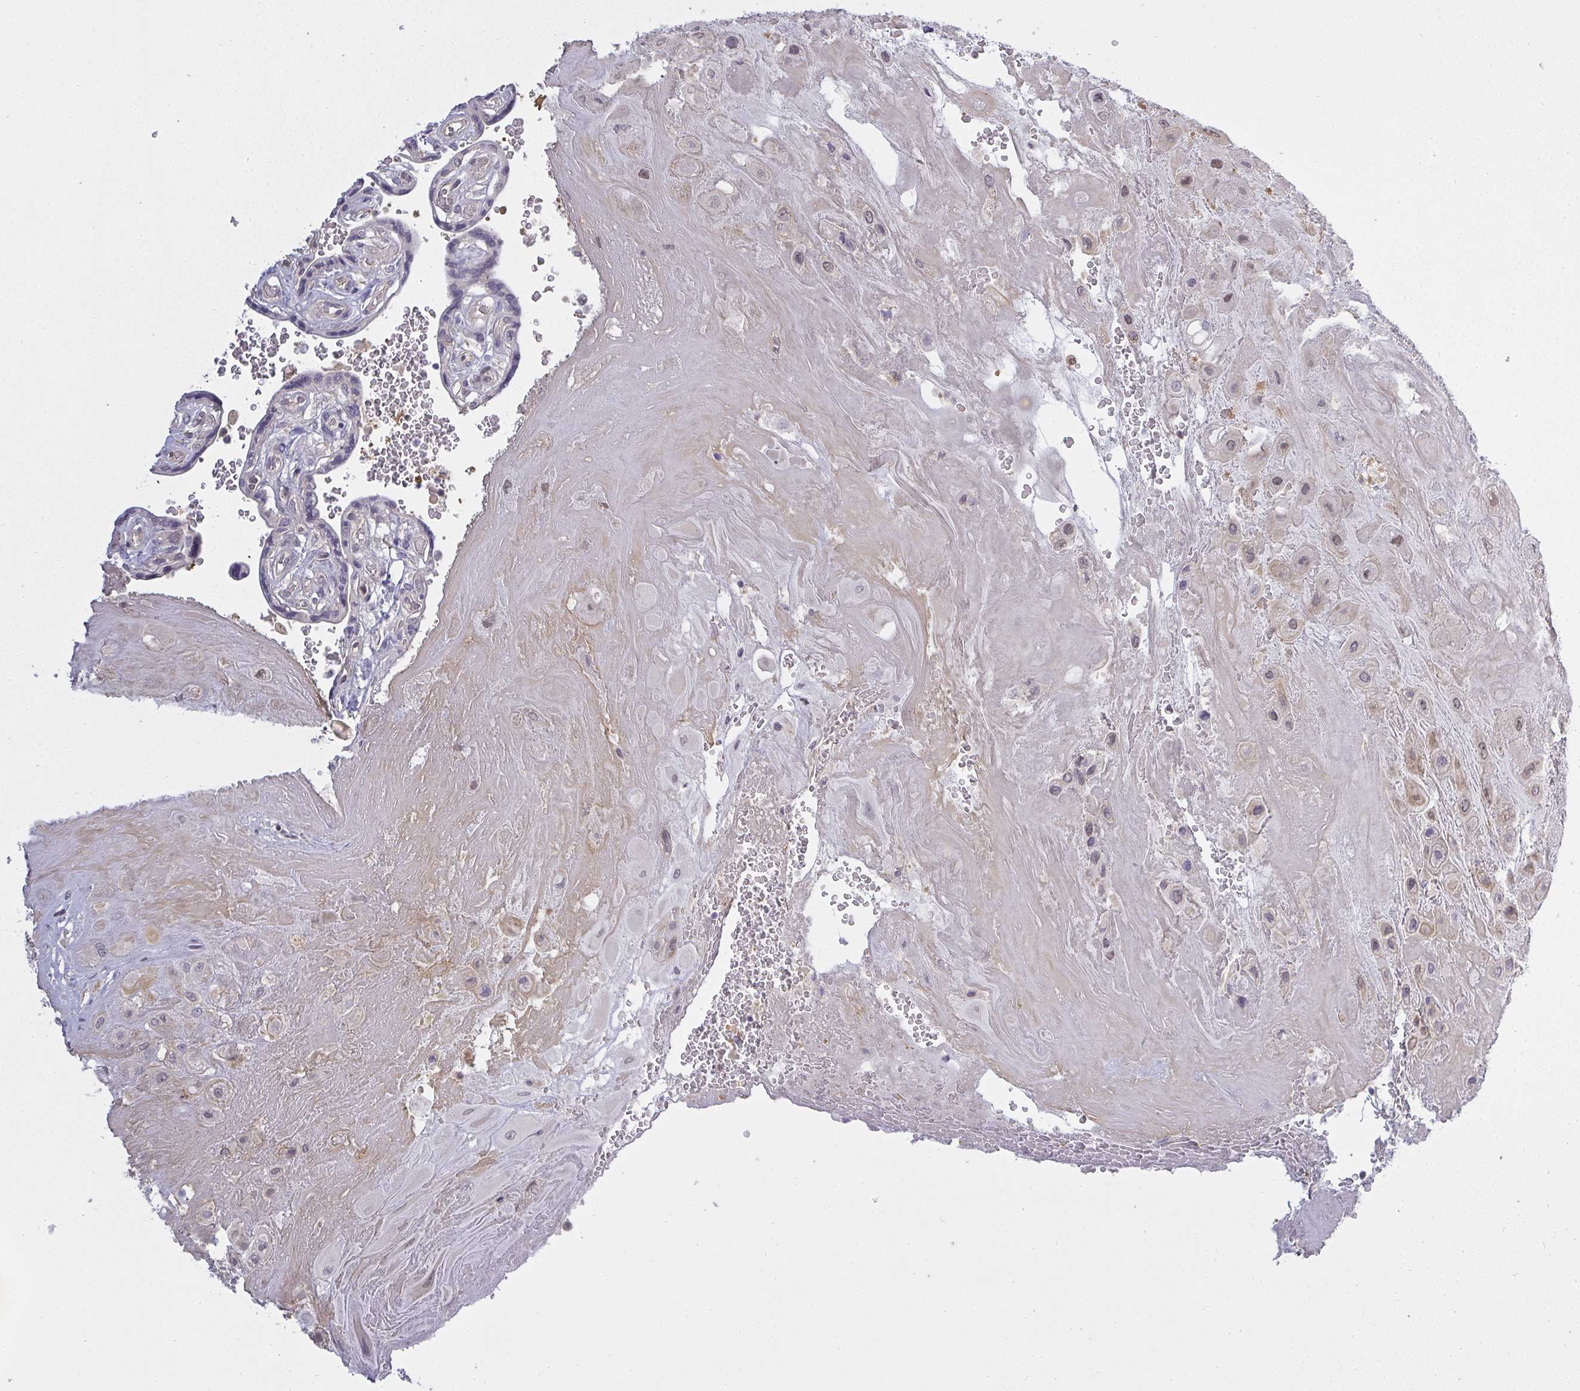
{"staining": {"intensity": "weak", "quantity": "<25%", "location": "cytoplasmic/membranous,nuclear"}, "tissue": "placenta", "cell_type": "Decidual cells", "image_type": "normal", "snomed": [{"axis": "morphology", "description": "Normal tissue, NOS"}, {"axis": "topography", "description": "Placenta"}], "caption": "Placenta stained for a protein using immunohistochemistry reveals no staining decidual cells.", "gene": "GSDMB", "patient": {"sex": "female", "age": 32}}